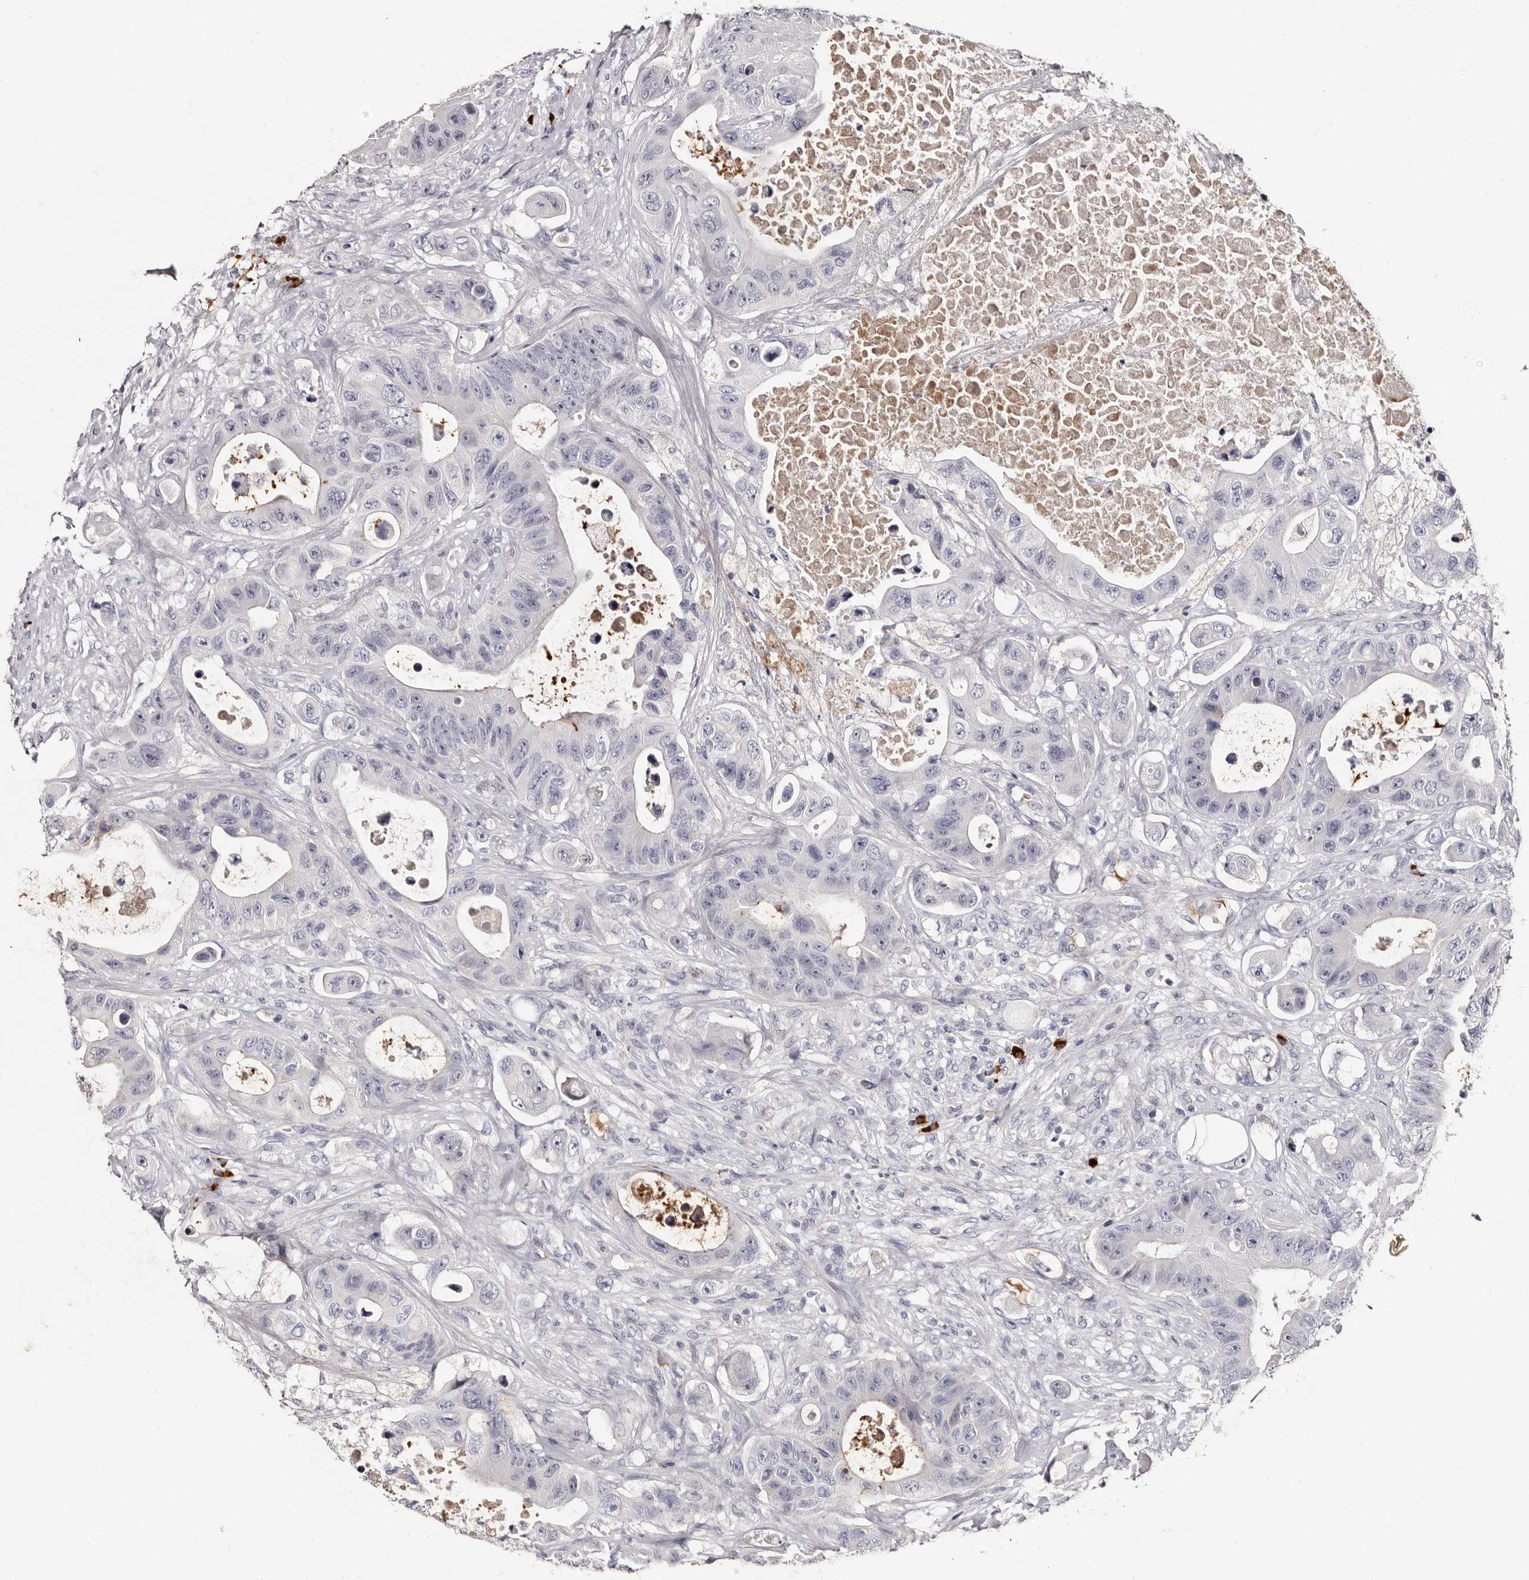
{"staining": {"intensity": "negative", "quantity": "none", "location": "none"}, "tissue": "colorectal cancer", "cell_type": "Tumor cells", "image_type": "cancer", "snomed": [{"axis": "morphology", "description": "Adenocarcinoma, NOS"}, {"axis": "topography", "description": "Colon"}], "caption": "Immunohistochemistry (IHC) of human adenocarcinoma (colorectal) shows no staining in tumor cells.", "gene": "TBC1D22B", "patient": {"sex": "female", "age": 46}}